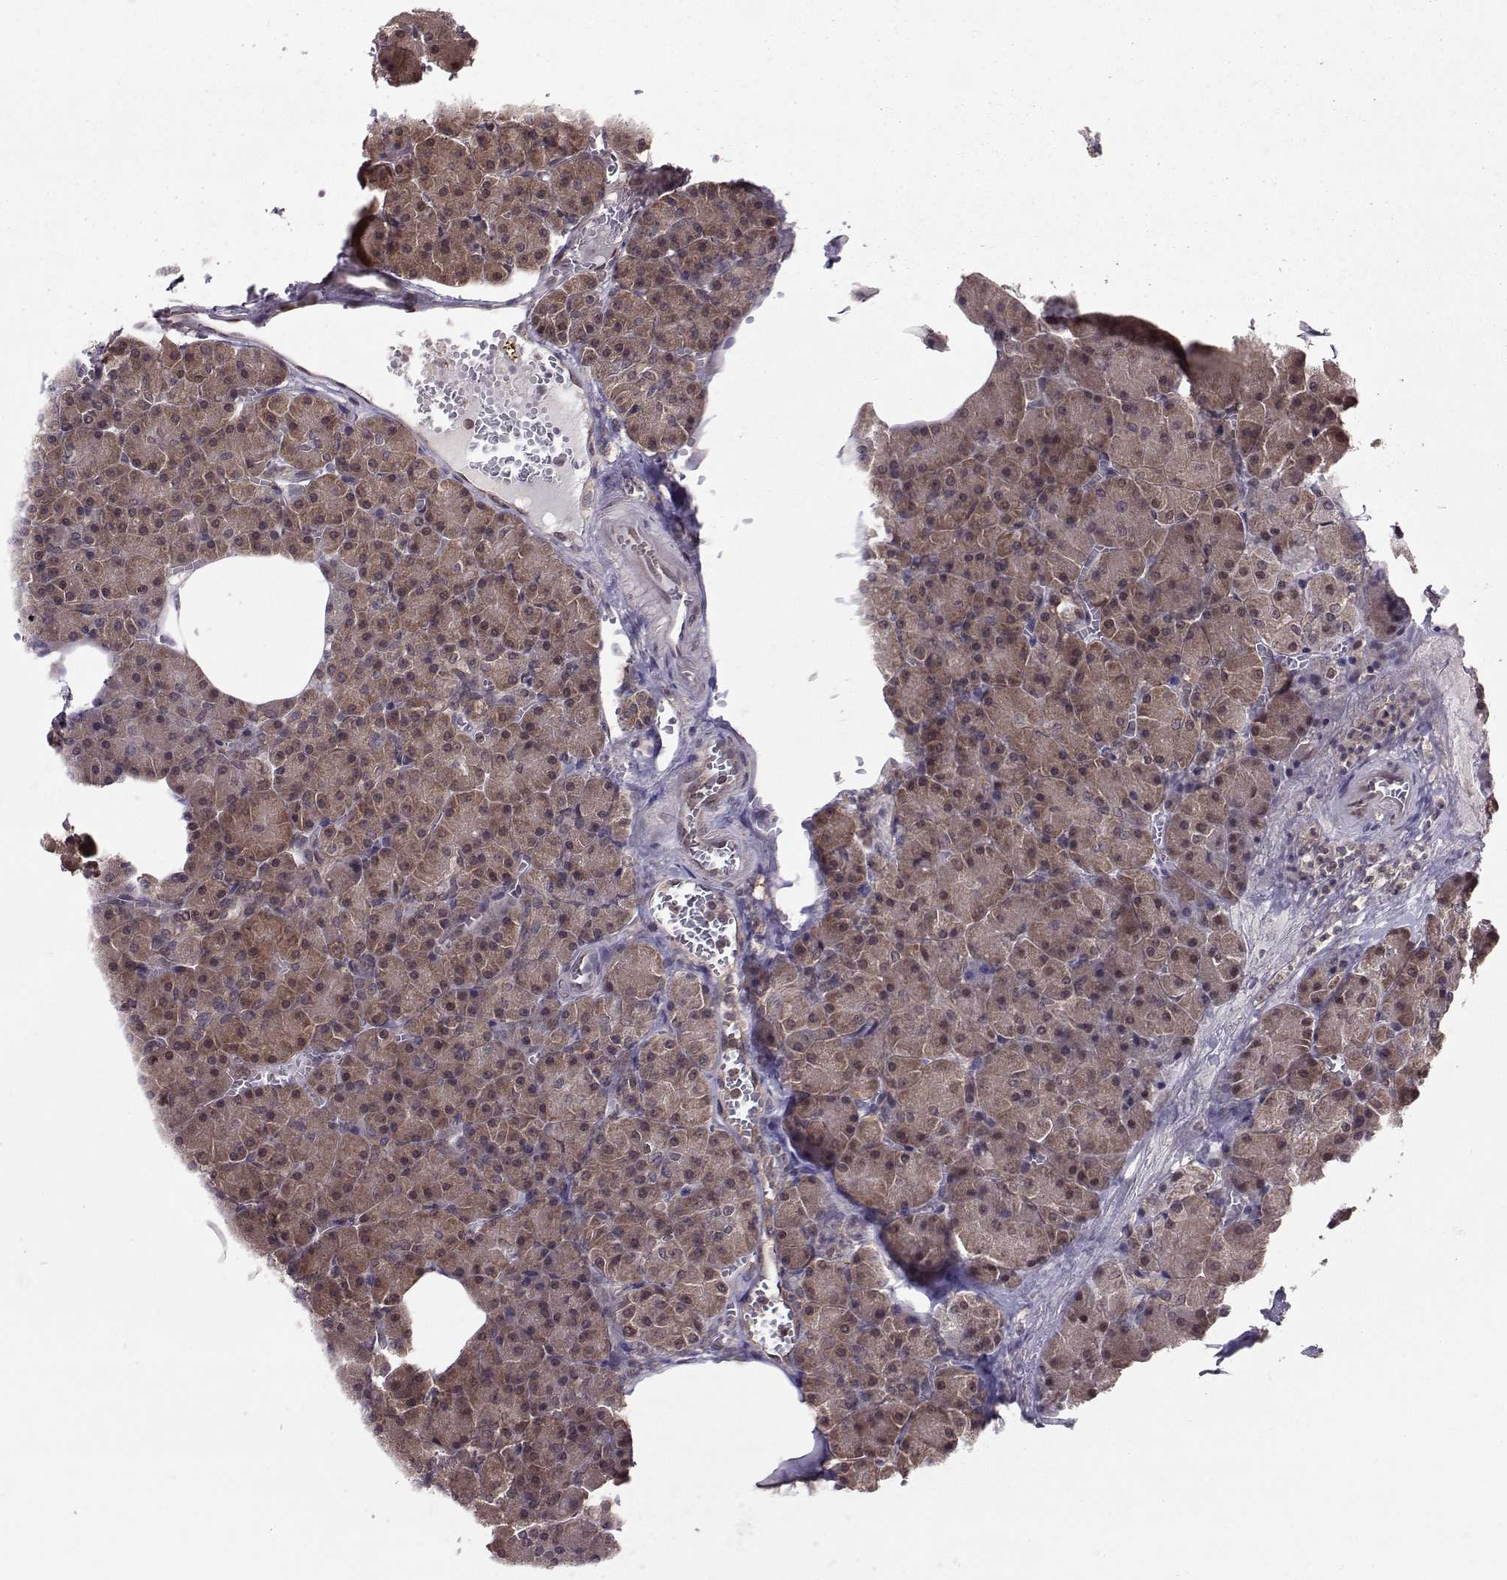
{"staining": {"intensity": "strong", "quantity": "25%-75%", "location": "cytoplasmic/membranous"}, "tissue": "pancreas", "cell_type": "Exocrine glandular cells", "image_type": "normal", "snomed": [{"axis": "morphology", "description": "Normal tissue, NOS"}, {"axis": "topography", "description": "Pancreas"}], "caption": "Immunohistochemical staining of normal human pancreas shows strong cytoplasmic/membranous protein positivity in approximately 25%-75% of exocrine glandular cells.", "gene": "PPP2R2A", "patient": {"sex": "female", "age": 45}}